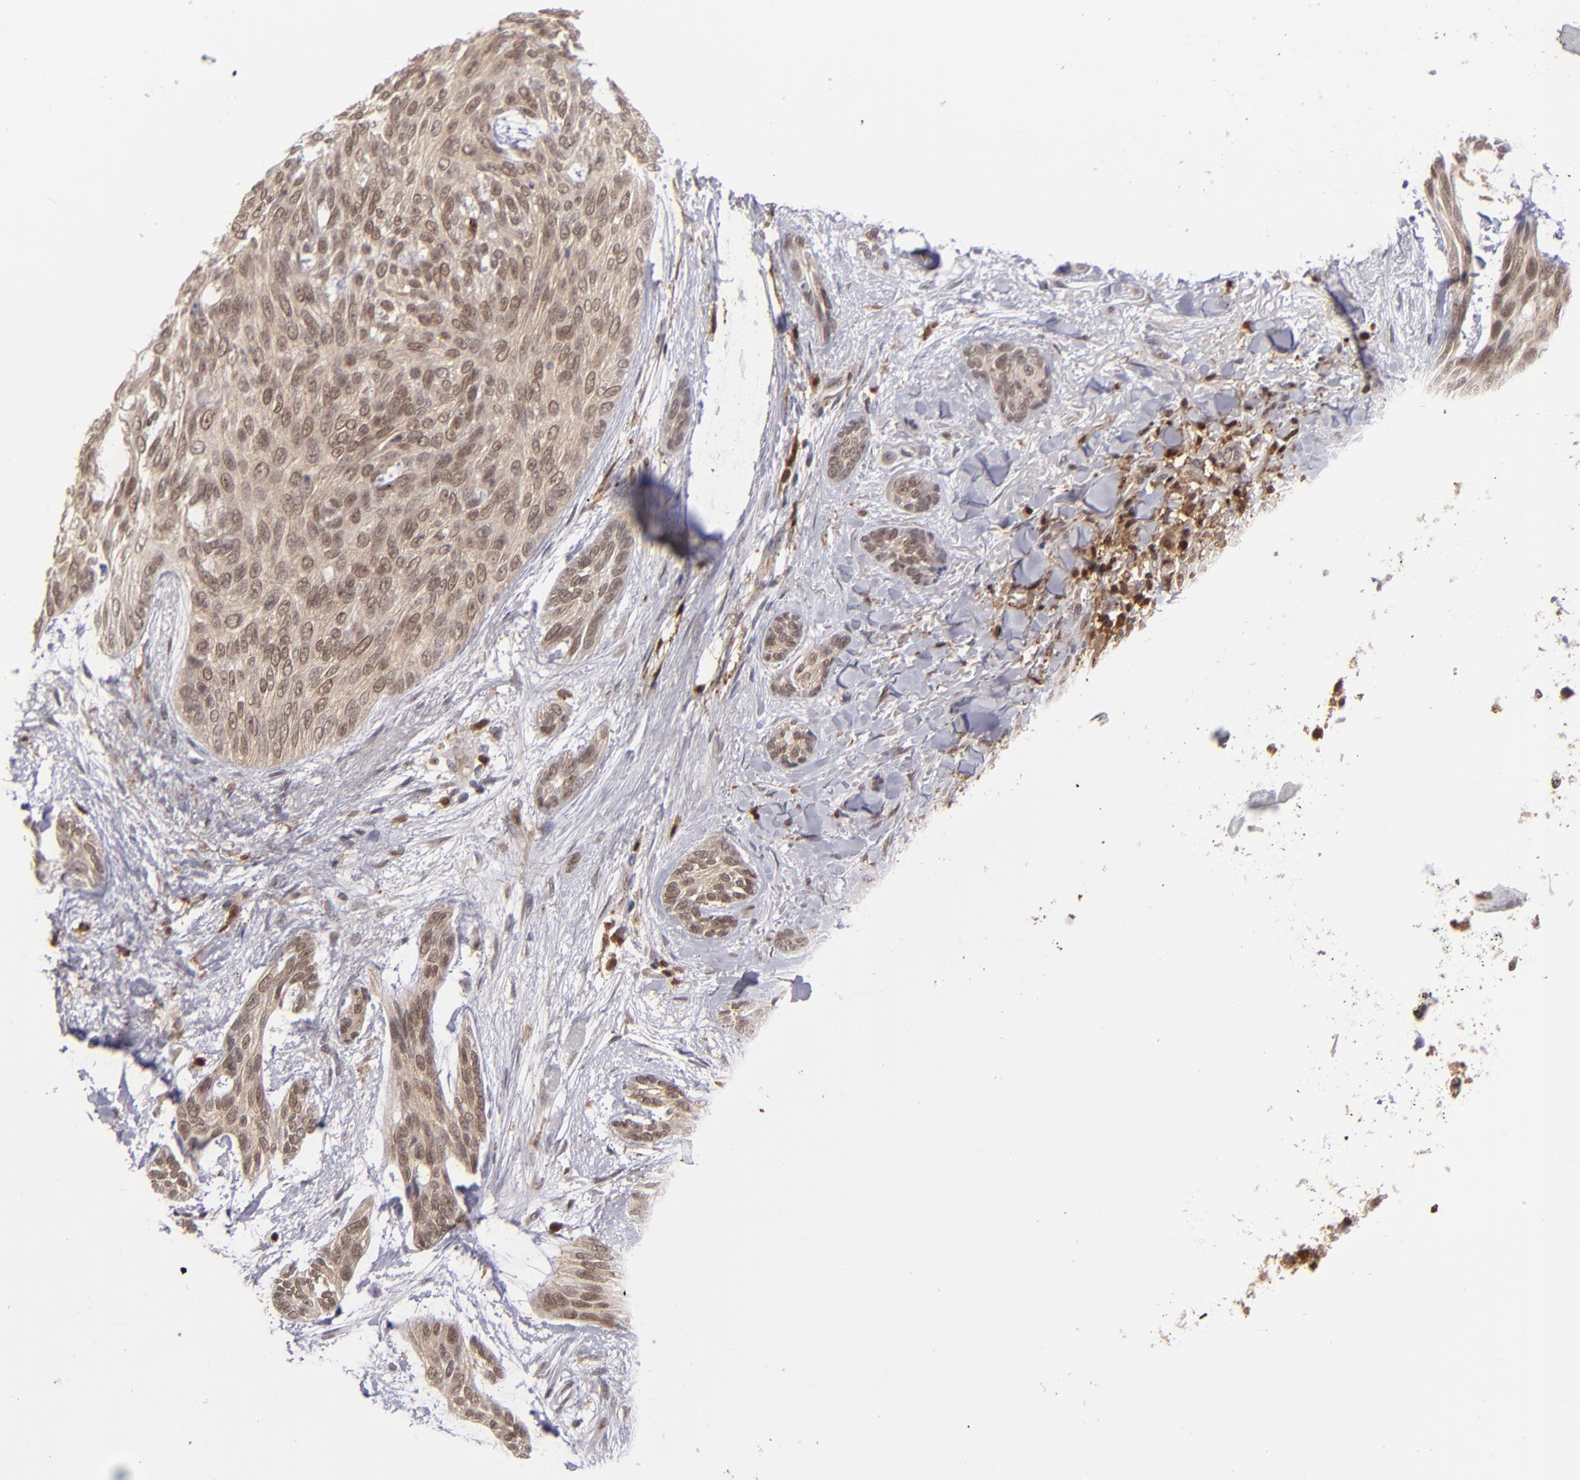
{"staining": {"intensity": "weak", "quantity": ">75%", "location": "cytoplasmic/membranous,nuclear"}, "tissue": "skin cancer", "cell_type": "Tumor cells", "image_type": "cancer", "snomed": [{"axis": "morphology", "description": "Normal tissue, NOS"}, {"axis": "morphology", "description": "Basal cell carcinoma"}, {"axis": "topography", "description": "Skin"}], "caption": "Skin cancer stained with a brown dye exhibits weak cytoplasmic/membranous and nuclear positive expression in about >75% of tumor cells.", "gene": "GRB2", "patient": {"sex": "female", "age": 71}}